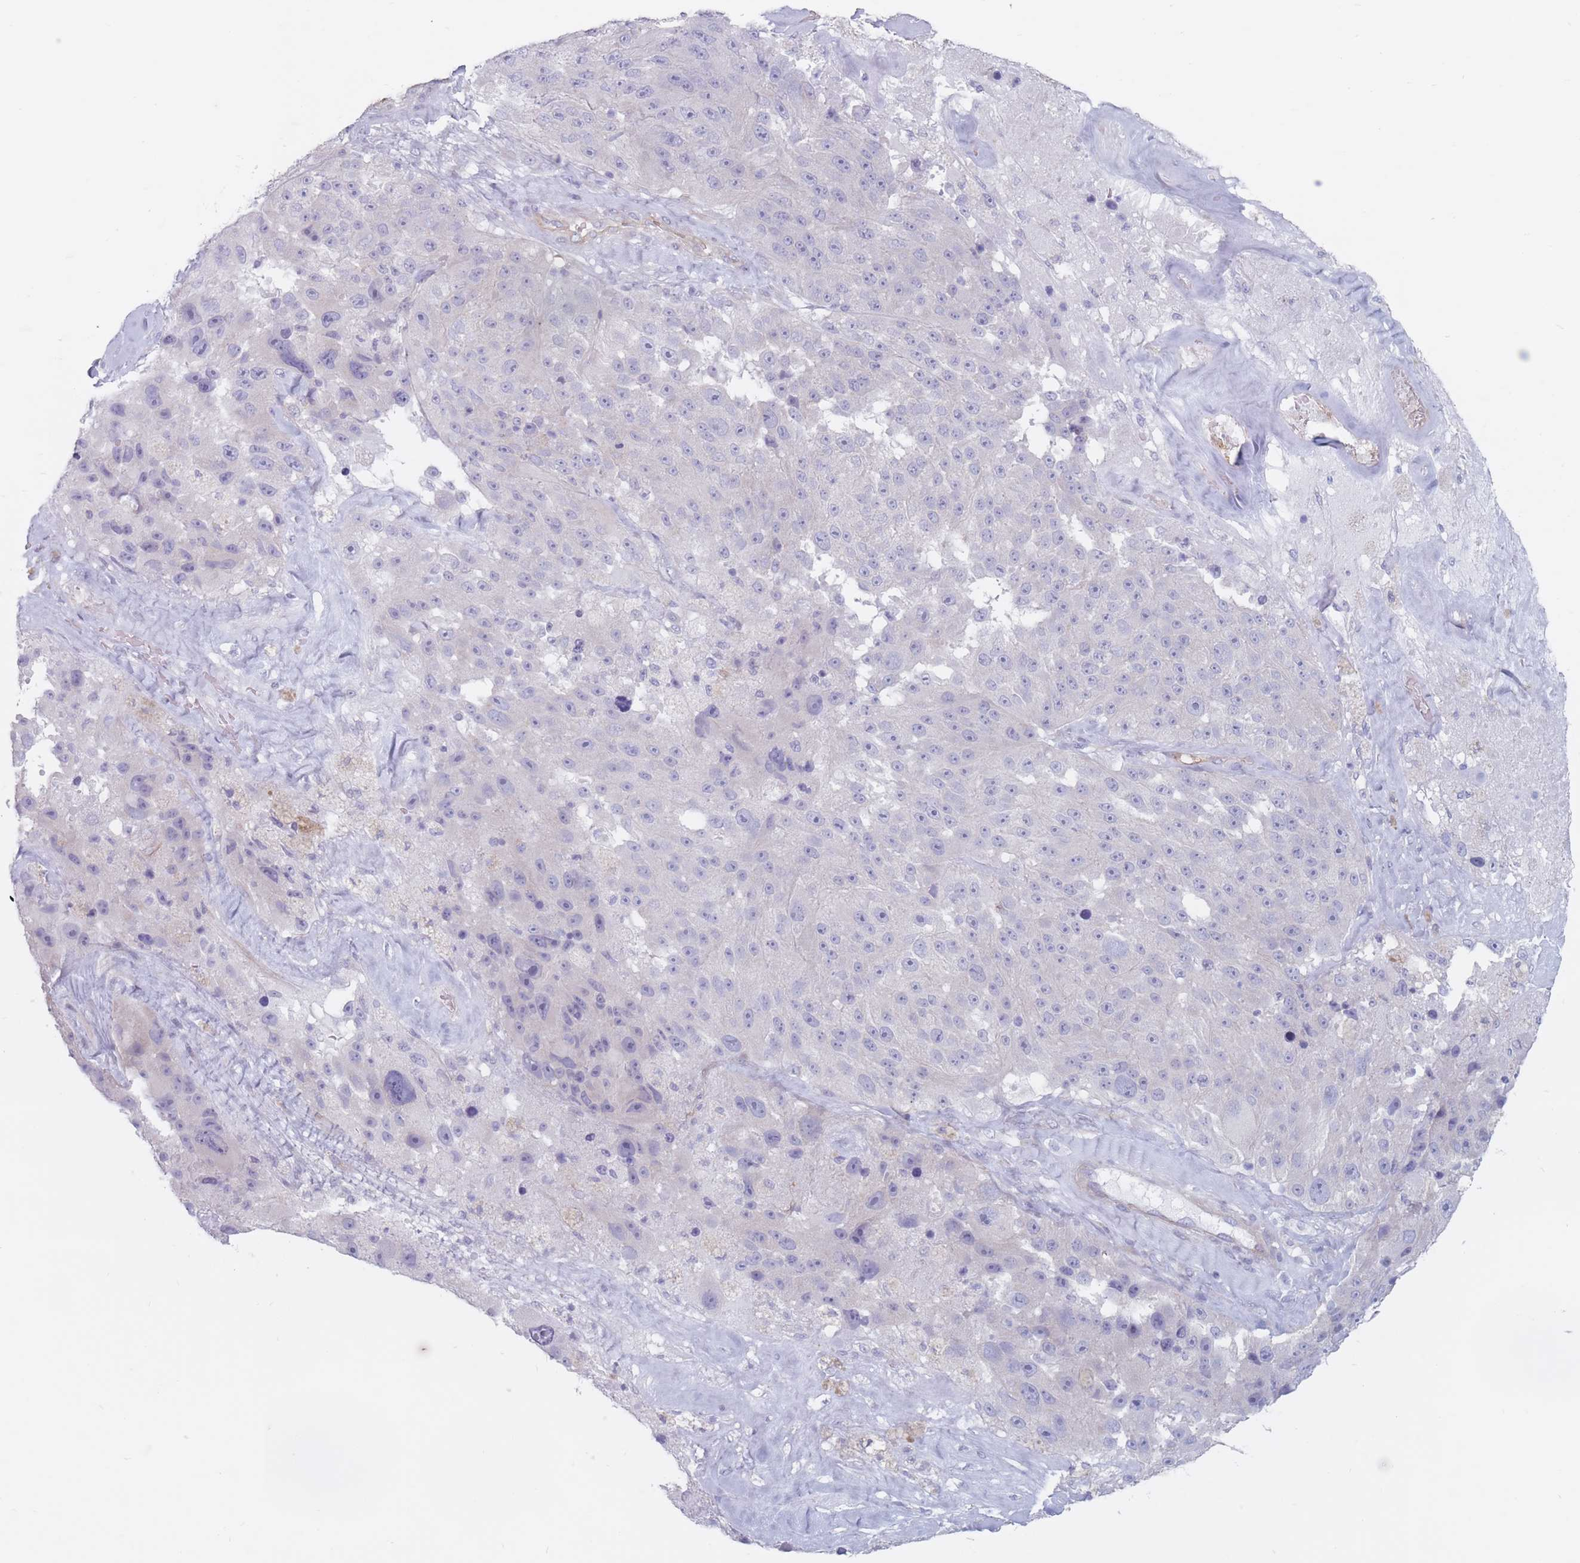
{"staining": {"intensity": "negative", "quantity": "none", "location": "none"}, "tissue": "melanoma", "cell_type": "Tumor cells", "image_type": "cancer", "snomed": [{"axis": "morphology", "description": "Malignant melanoma, Metastatic site"}, {"axis": "topography", "description": "Lymph node"}], "caption": "This is an immunohistochemistry histopathology image of malignant melanoma (metastatic site). There is no expression in tumor cells.", "gene": "PLPP1", "patient": {"sex": "male", "age": 62}}